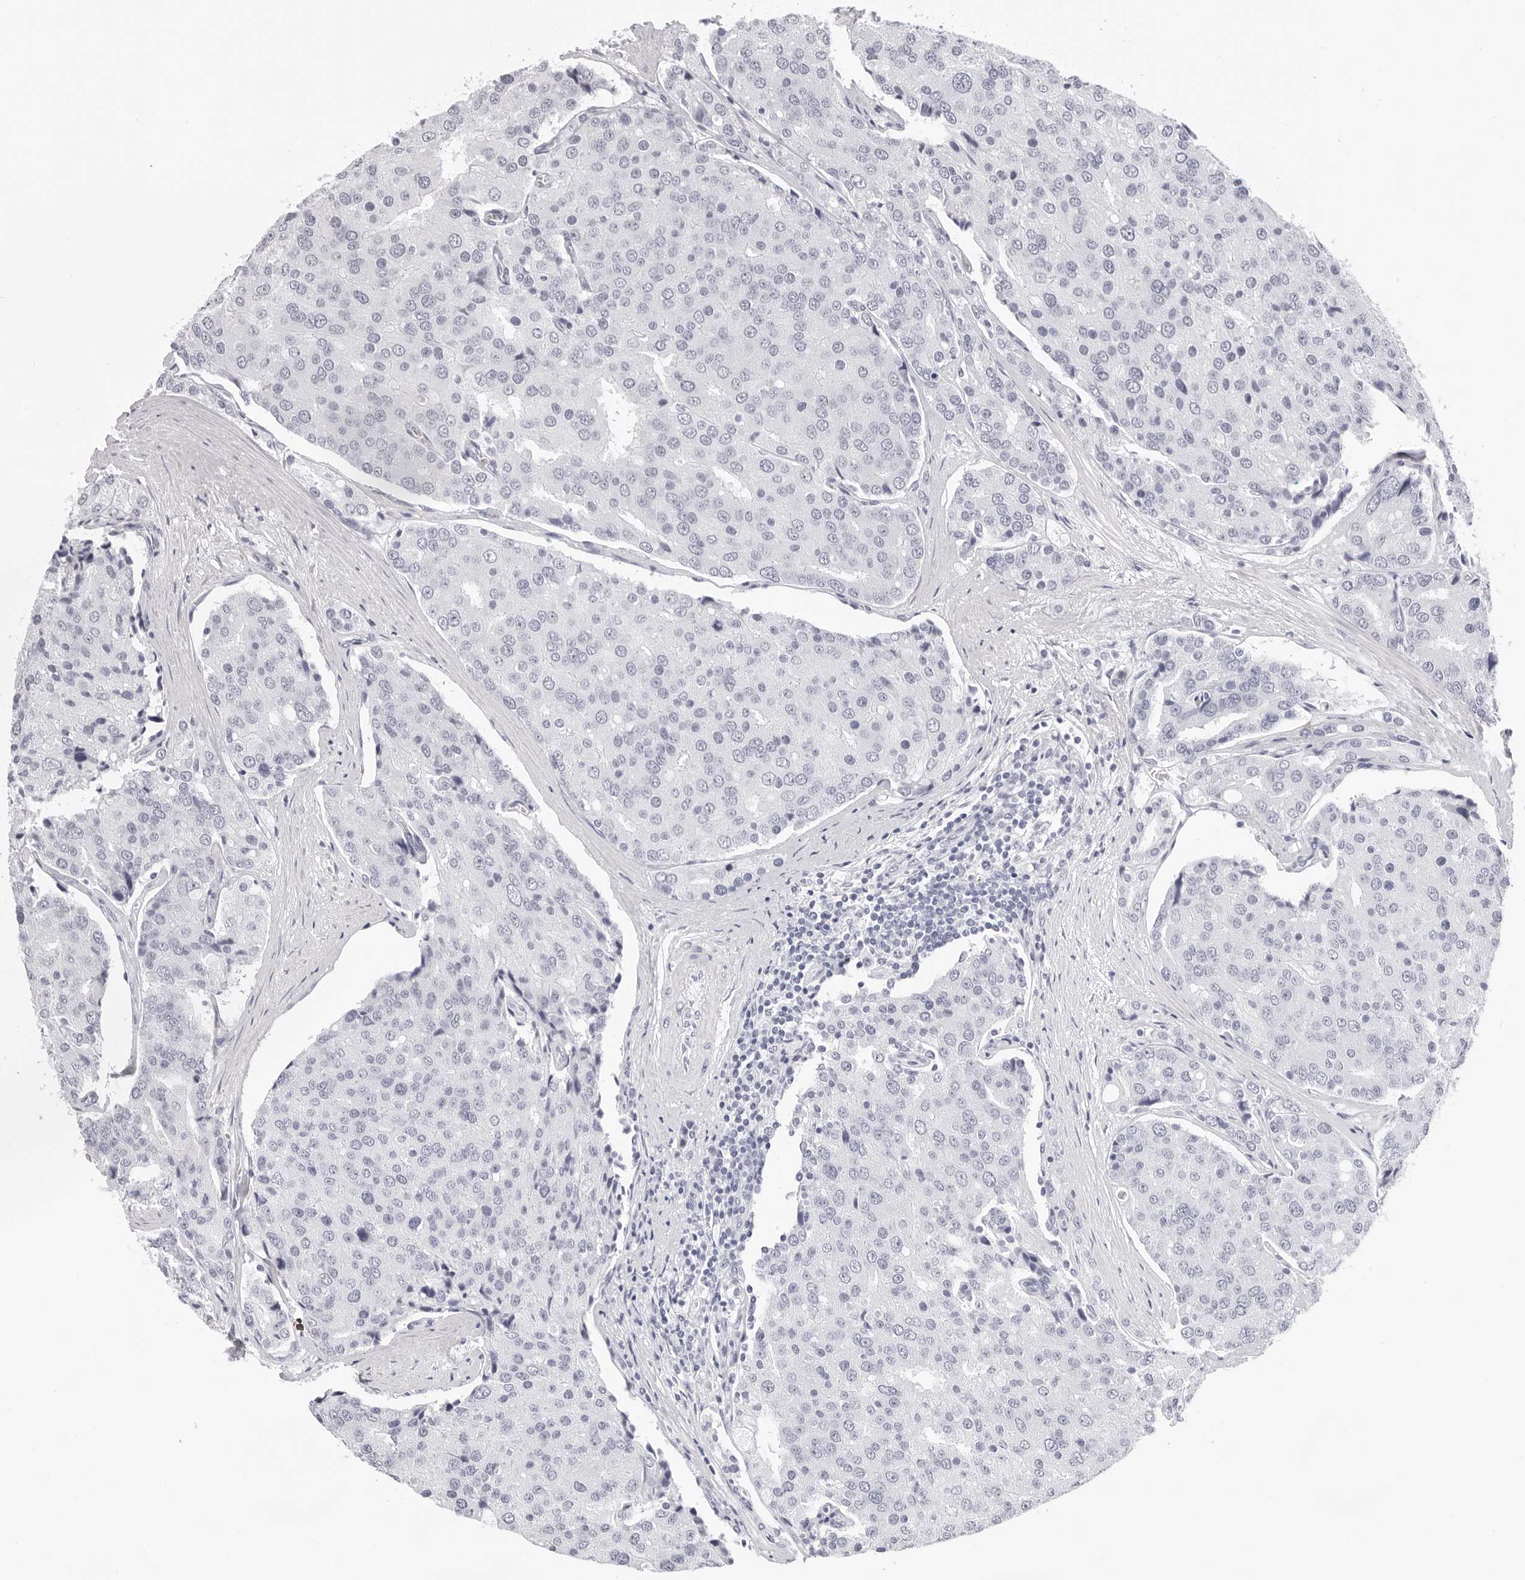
{"staining": {"intensity": "negative", "quantity": "none", "location": "none"}, "tissue": "prostate cancer", "cell_type": "Tumor cells", "image_type": "cancer", "snomed": [{"axis": "morphology", "description": "Adenocarcinoma, High grade"}, {"axis": "topography", "description": "Prostate"}], "caption": "Tumor cells are negative for protein expression in human prostate adenocarcinoma (high-grade).", "gene": "CST5", "patient": {"sex": "male", "age": 50}}